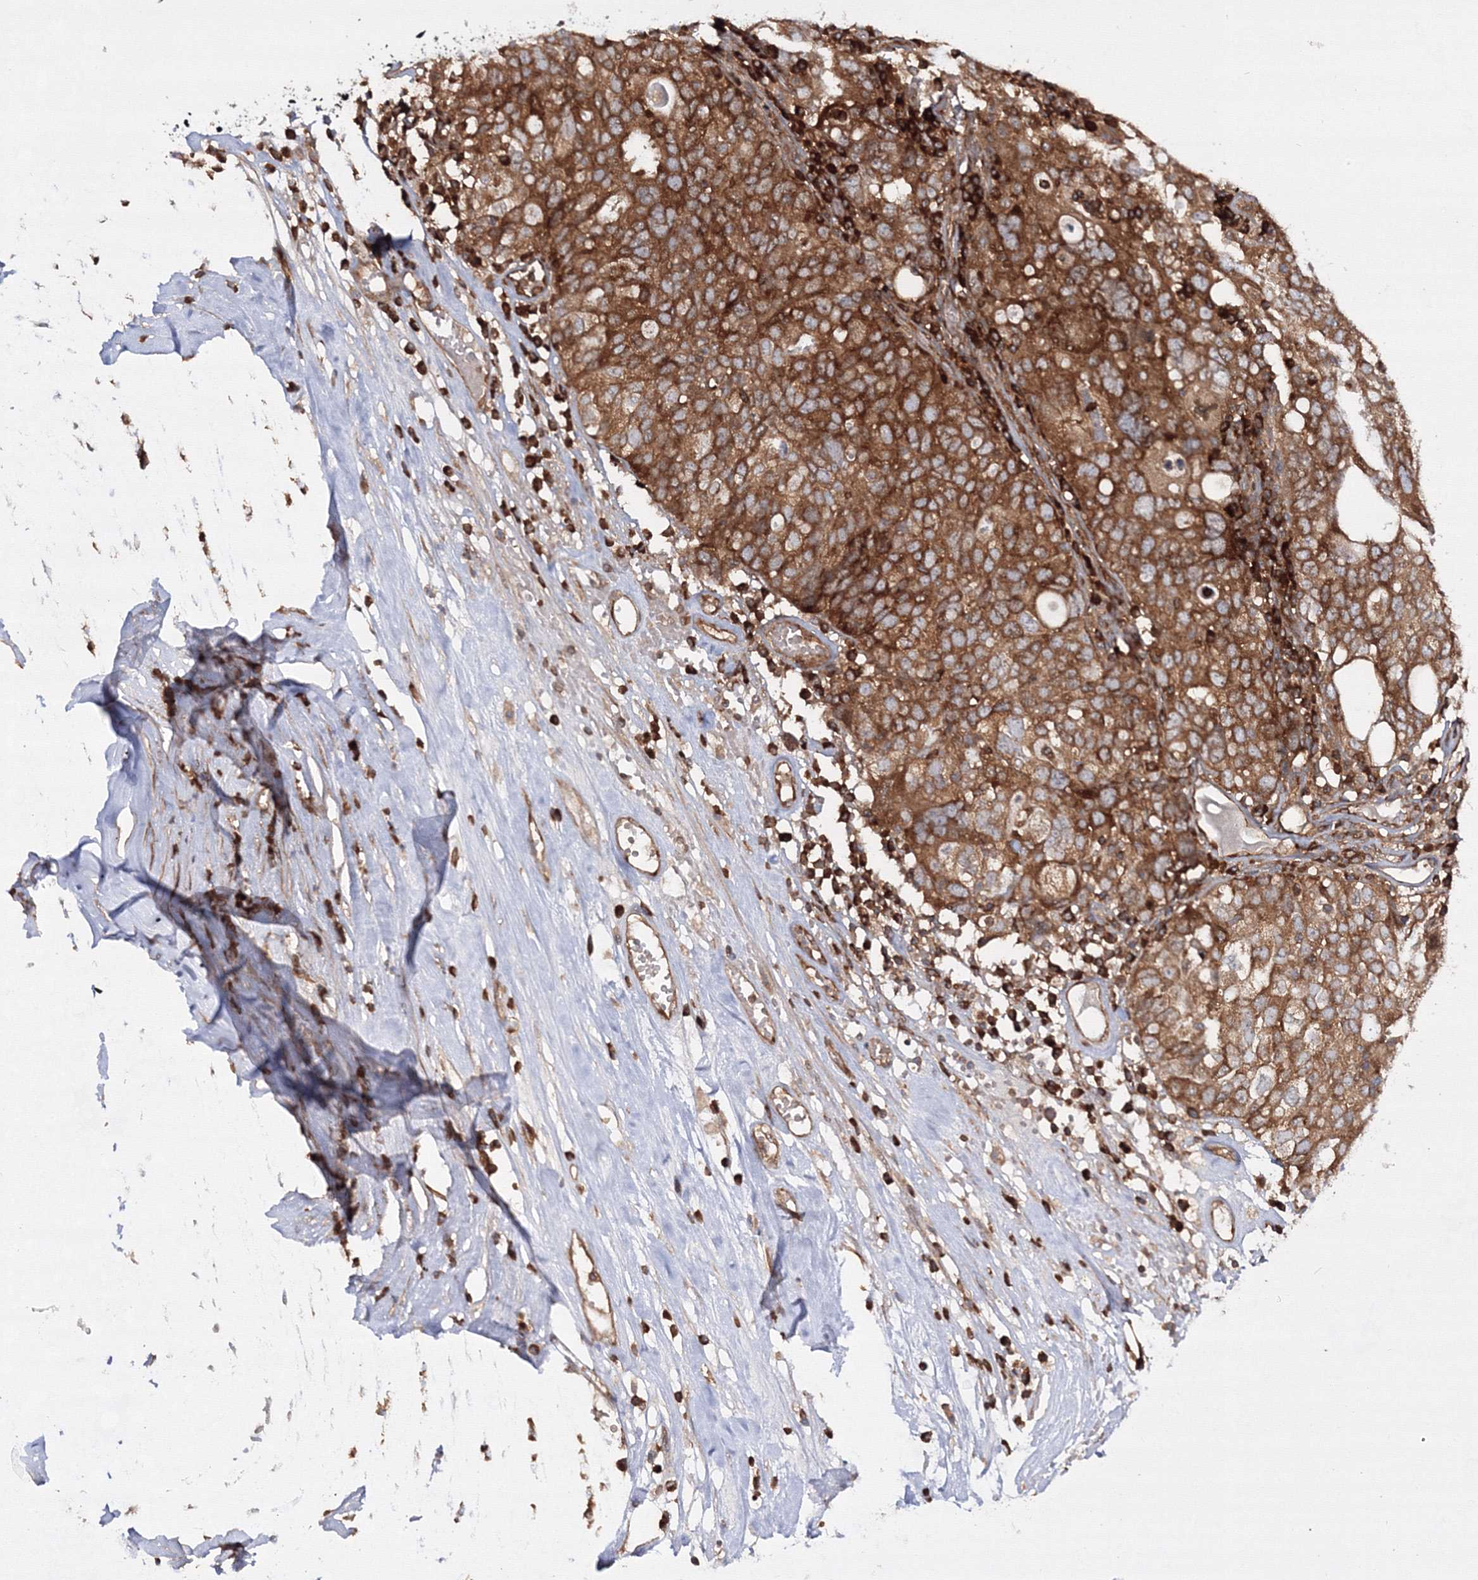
{"staining": {"intensity": "strong", "quantity": ">75%", "location": "cytoplasmic/membranous"}, "tissue": "ovarian cancer", "cell_type": "Tumor cells", "image_type": "cancer", "snomed": [{"axis": "morphology", "description": "Carcinoma, endometroid"}, {"axis": "topography", "description": "Ovary"}], "caption": "Endometroid carcinoma (ovarian) stained with immunohistochemistry displays strong cytoplasmic/membranous positivity in about >75% of tumor cells. (IHC, brightfield microscopy, high magnification).", "gene": "HARS1", "patient": {"sex": "female", "age": 62}}